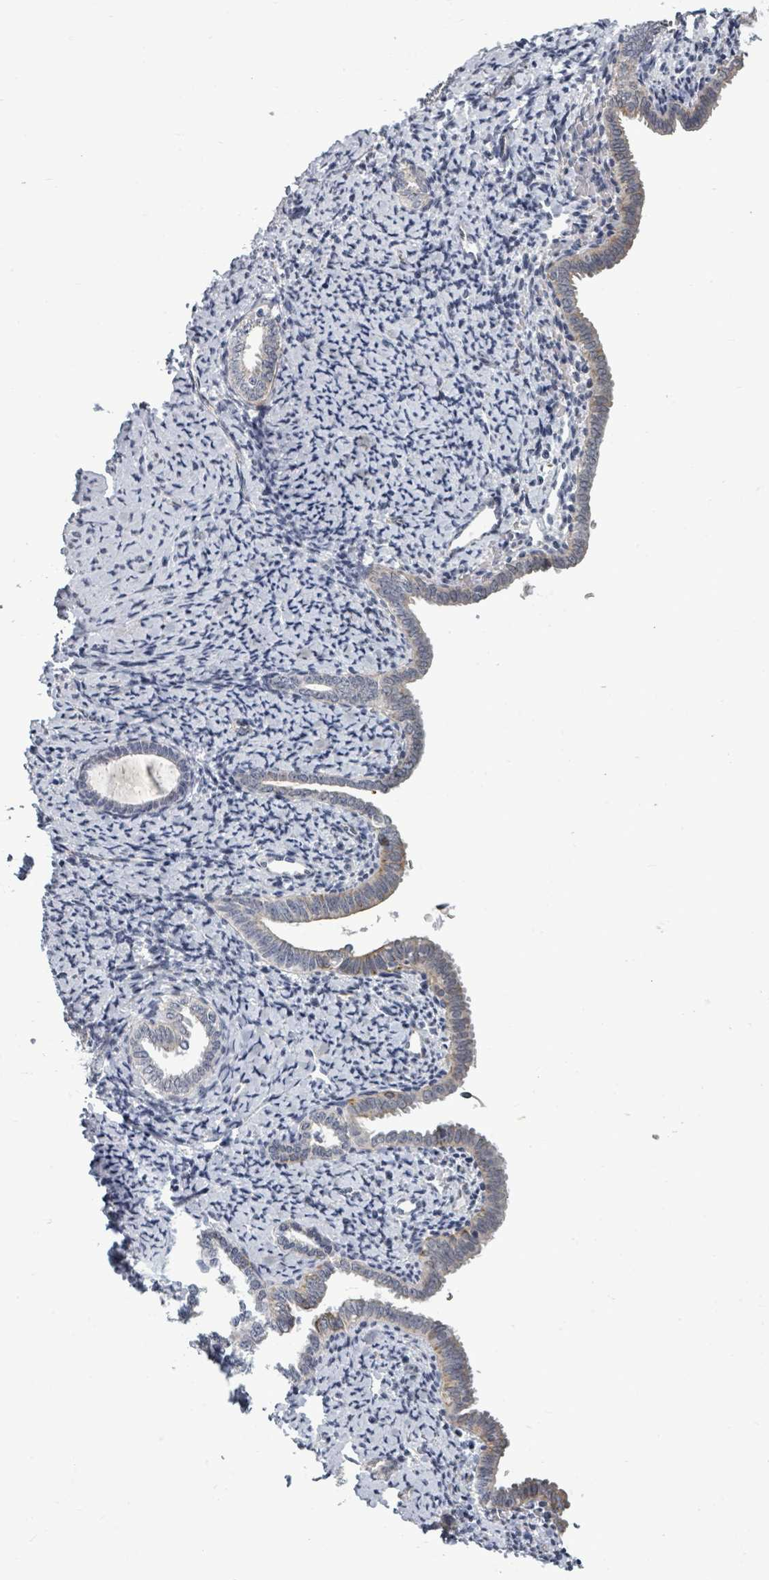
{"staining": {"intensity": "negative", "quantity": "none", "location": "none"}, "tissue": "endometrium", "cell_type": "Cells in endometrial stroma", "image_type": "normal", "snomed": [{"axis": "morphology", "description": "Normal tissue, NOS"}, {"axis": "topography", "description": "Endometrium"}], "caption": "Immunohistochemistry (IHC) of normal human endometrium shows no positivity in cells in endometrial stroma. The staining is performed using DAB brown chromogen with nuclei counter-stained in using hematoxylin.", "gene": "PTPN20", "patient": {"sex": "female", "age": 63}}